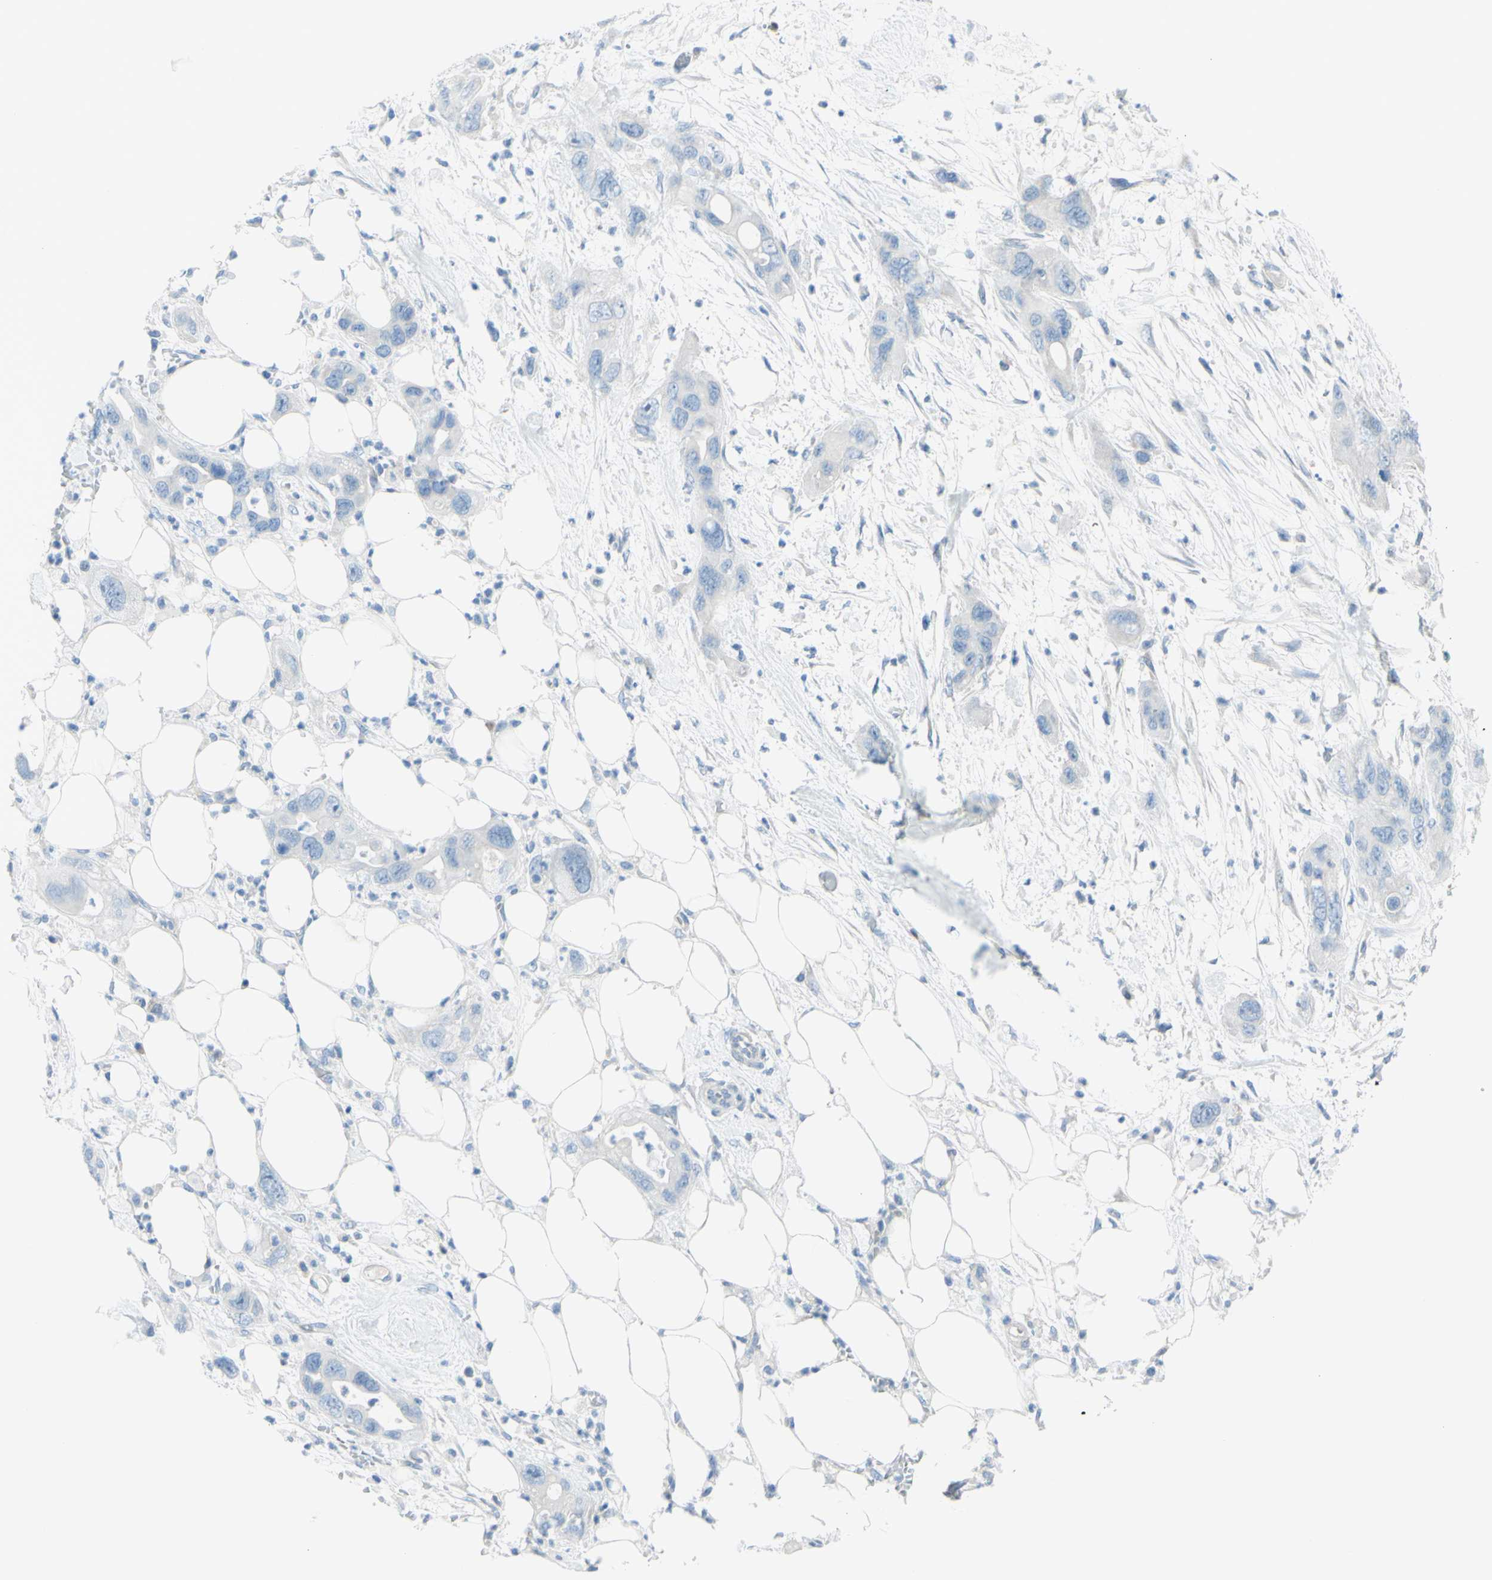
{"staining": {"intensity": "negative", "quantity": "none", "location": "none"}, "tissue": "pancreatic cancer", "cell_type": "Tumor cells", "image_type": "cancer", "snomed": [{"axis": "morphology", "description": "Adenocarcinoma, NOS"}, {"axis": "topography", "description": "Pancreas"}], "caption": "DAB (3,3'-diaminobenzidine) immunohistochemical staining of pancreatic cancer (adenocarcinoma) reveals no significant staining in tumor cells.", "gene": "TFPI2", "patient": {"sex": "female", "age": 71}}